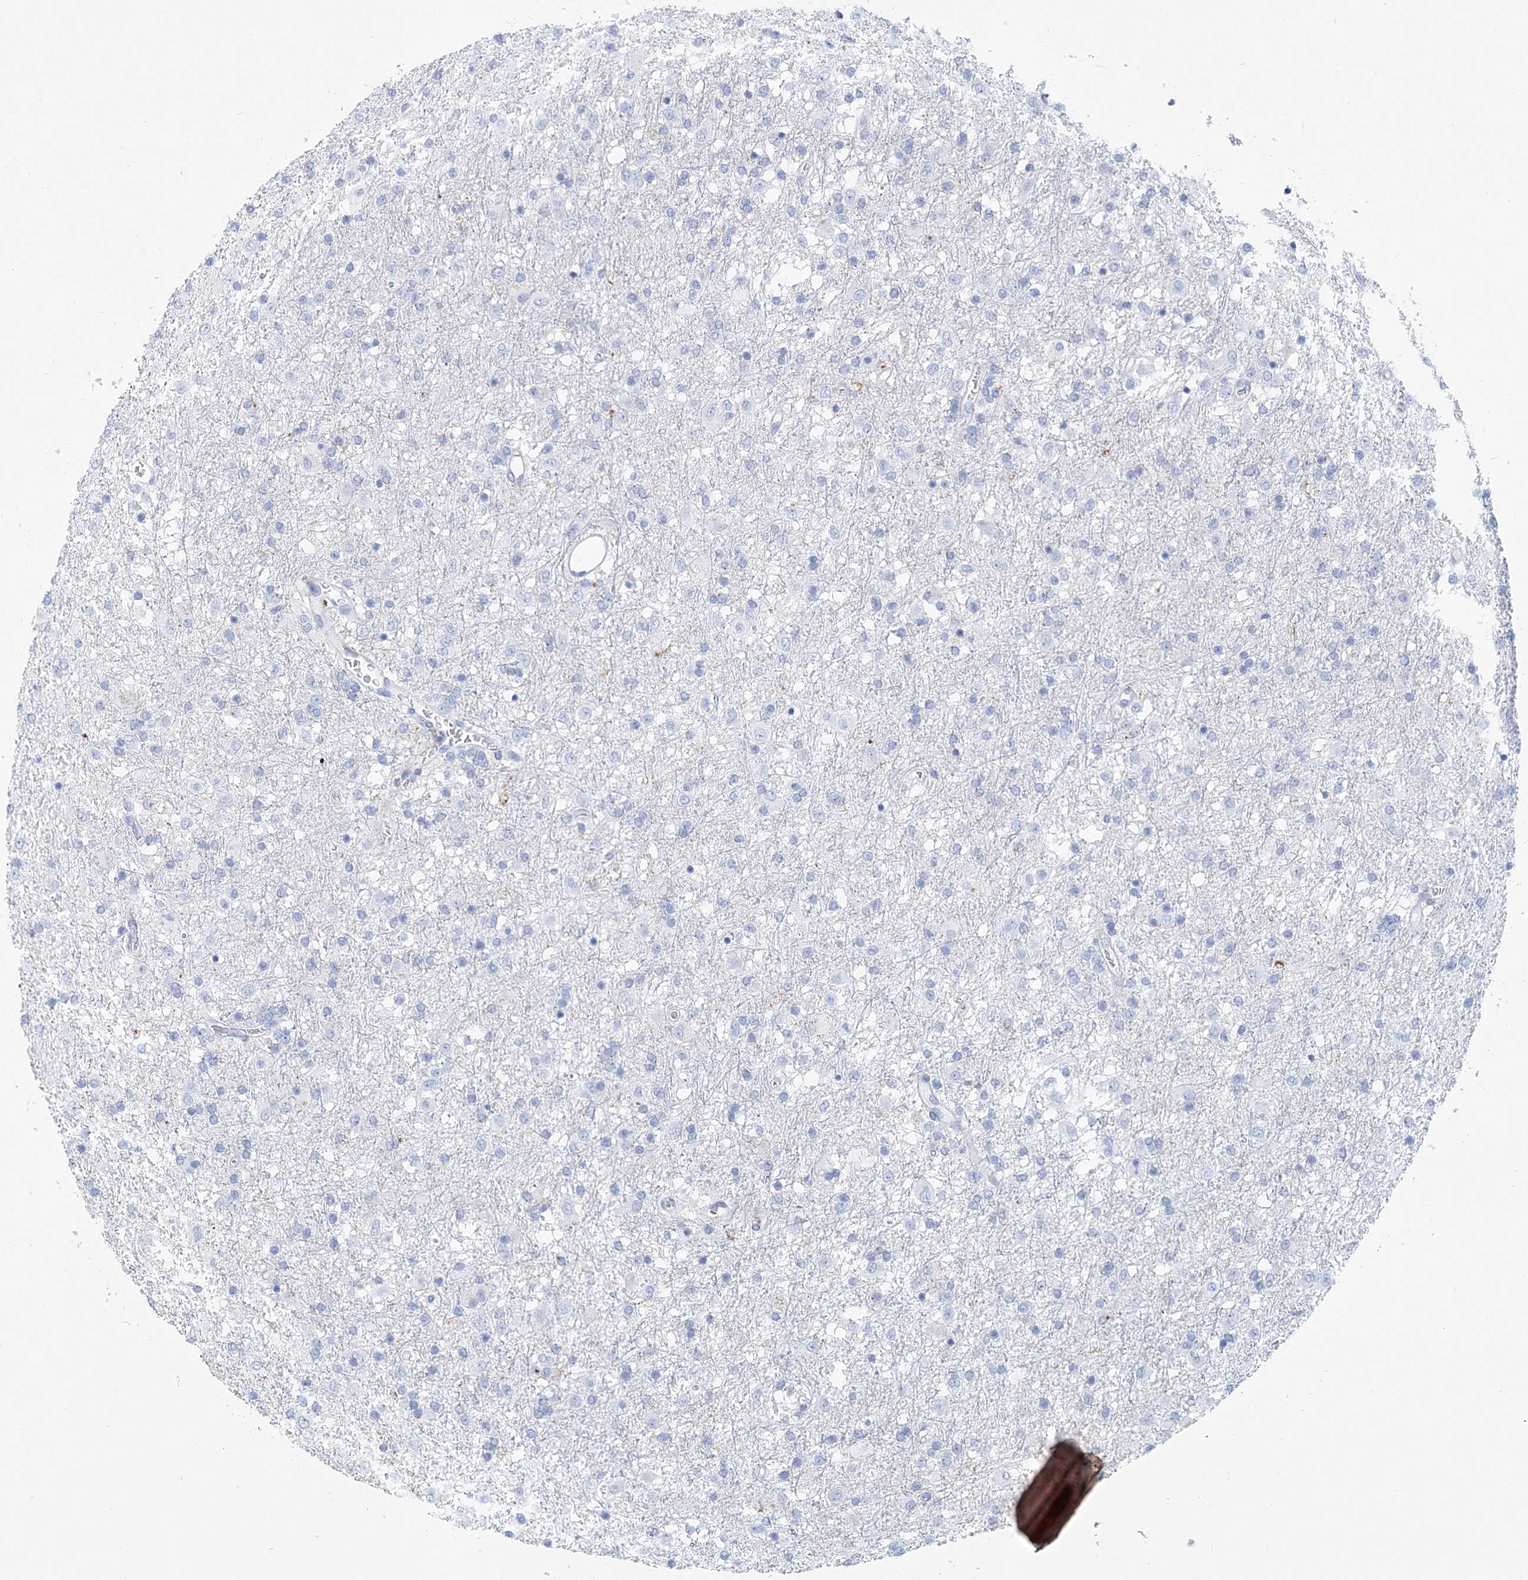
{"staining": {"intensity": "negative", "quantity": "none", "location": "none"}, "tissue": "glioma", "cell_type": "Tumor cells", "image_type": "cancer", "snomed": [{"axis": "morphology", "description": "Glioma, malignant, Low grade"}, {"axis": "topography", "description": "Brain"}], "caption": "This is an immunohistochemistry photomicrograph of malignant glioma (low-grade). There is no staining in tumor cells.", "gene": "NKX6-1", "patient": {"sex": "male", "age": 65}}